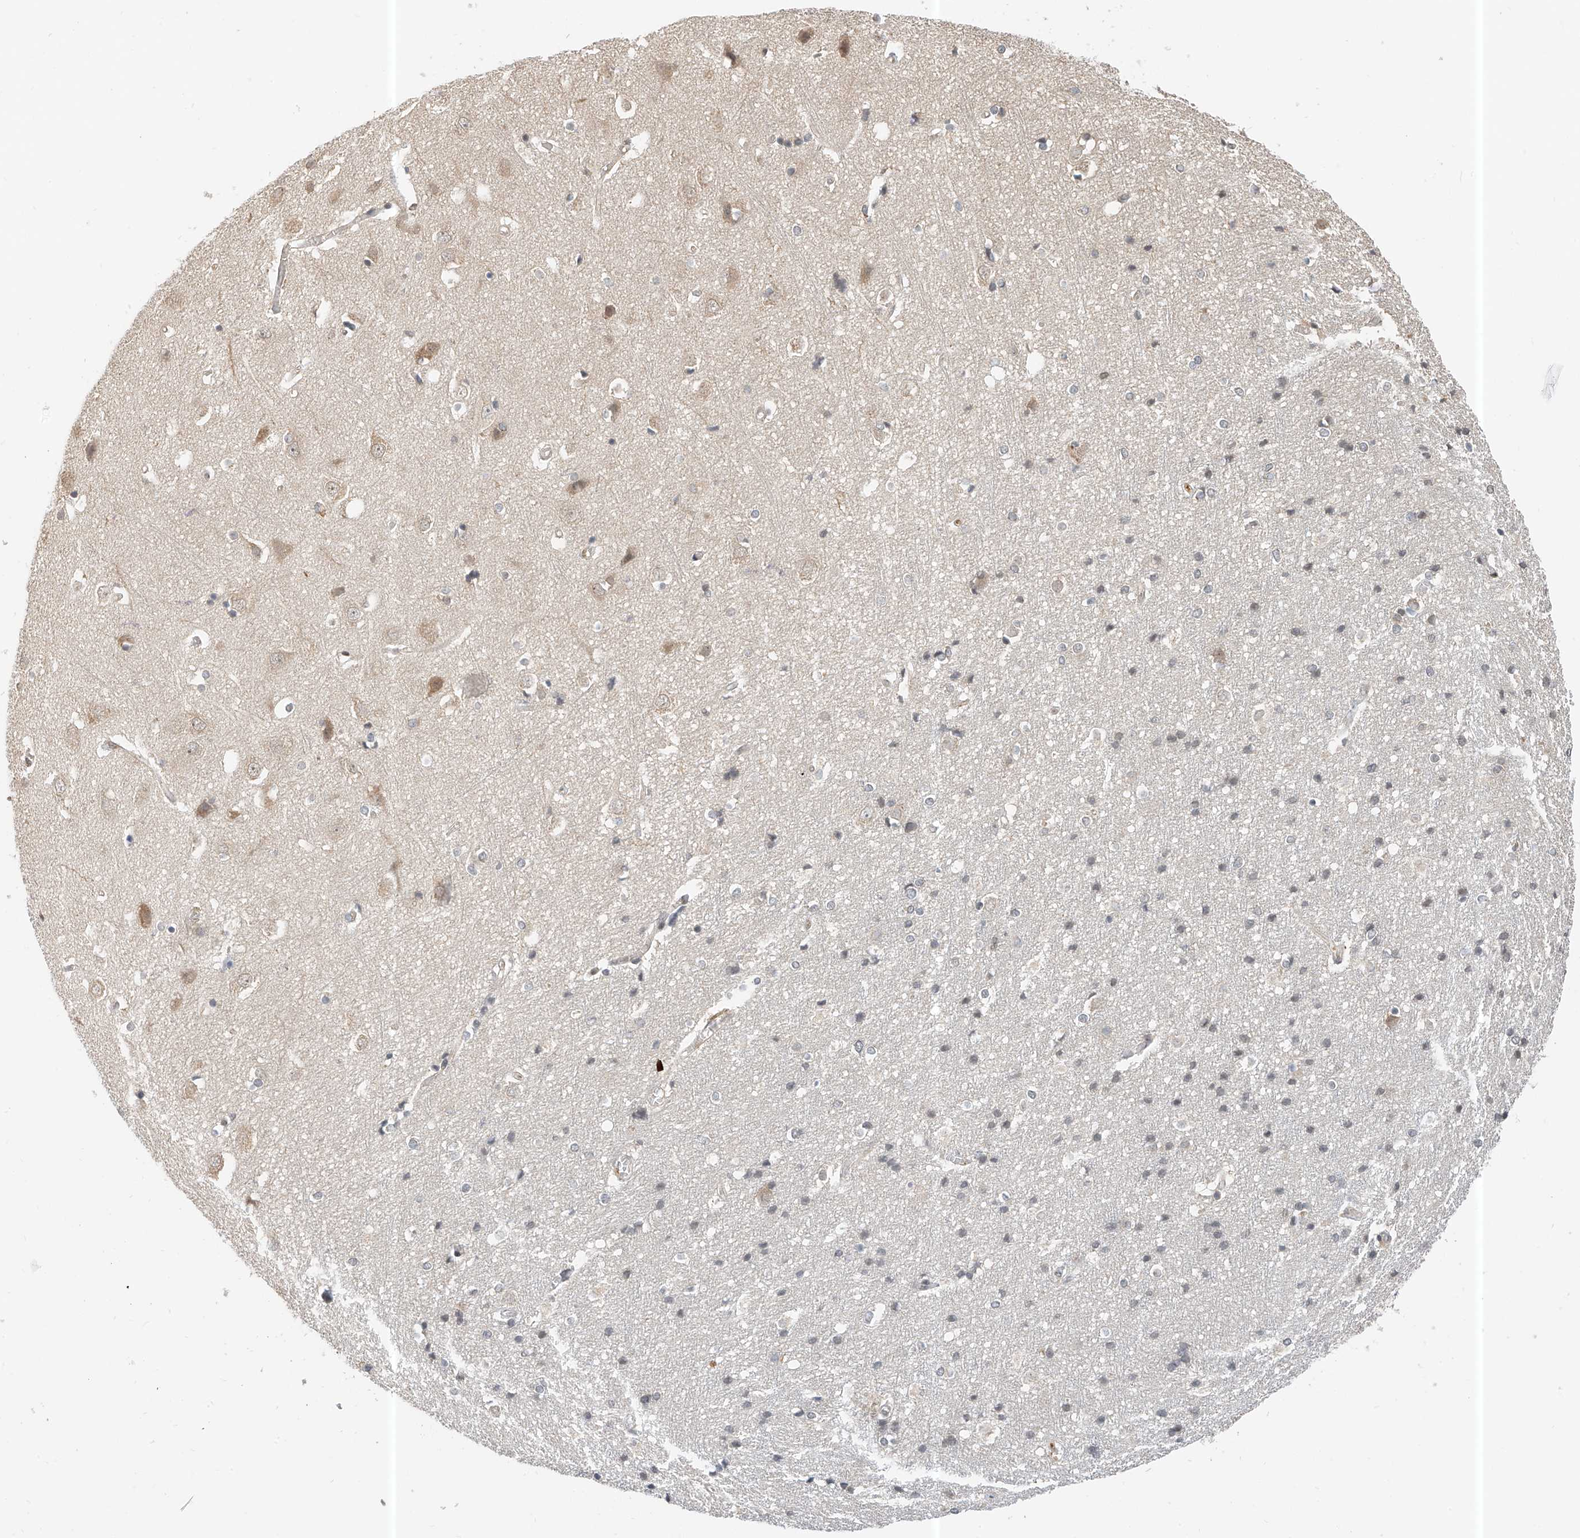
{"staining": {"intensity": "negative", "quantity": "none", "location": "none"}, "tissue": "cerebral cortex", "cell_type": "Endothelial cells", "image_type": "normal", "snomed": [{"axis": "morphology", "description": "Normal tissue, NOS"}, {"axis": "topography", "description": "Cerebral cortex"}], "caption": "Immunohistochemistry (IHC) micrograph of benign cerebral cortex stained for a protein (brown), which displays no staining in endothelial cells.", "gene": "PPA2", "patient": {"sex": "male", "age": 54}}